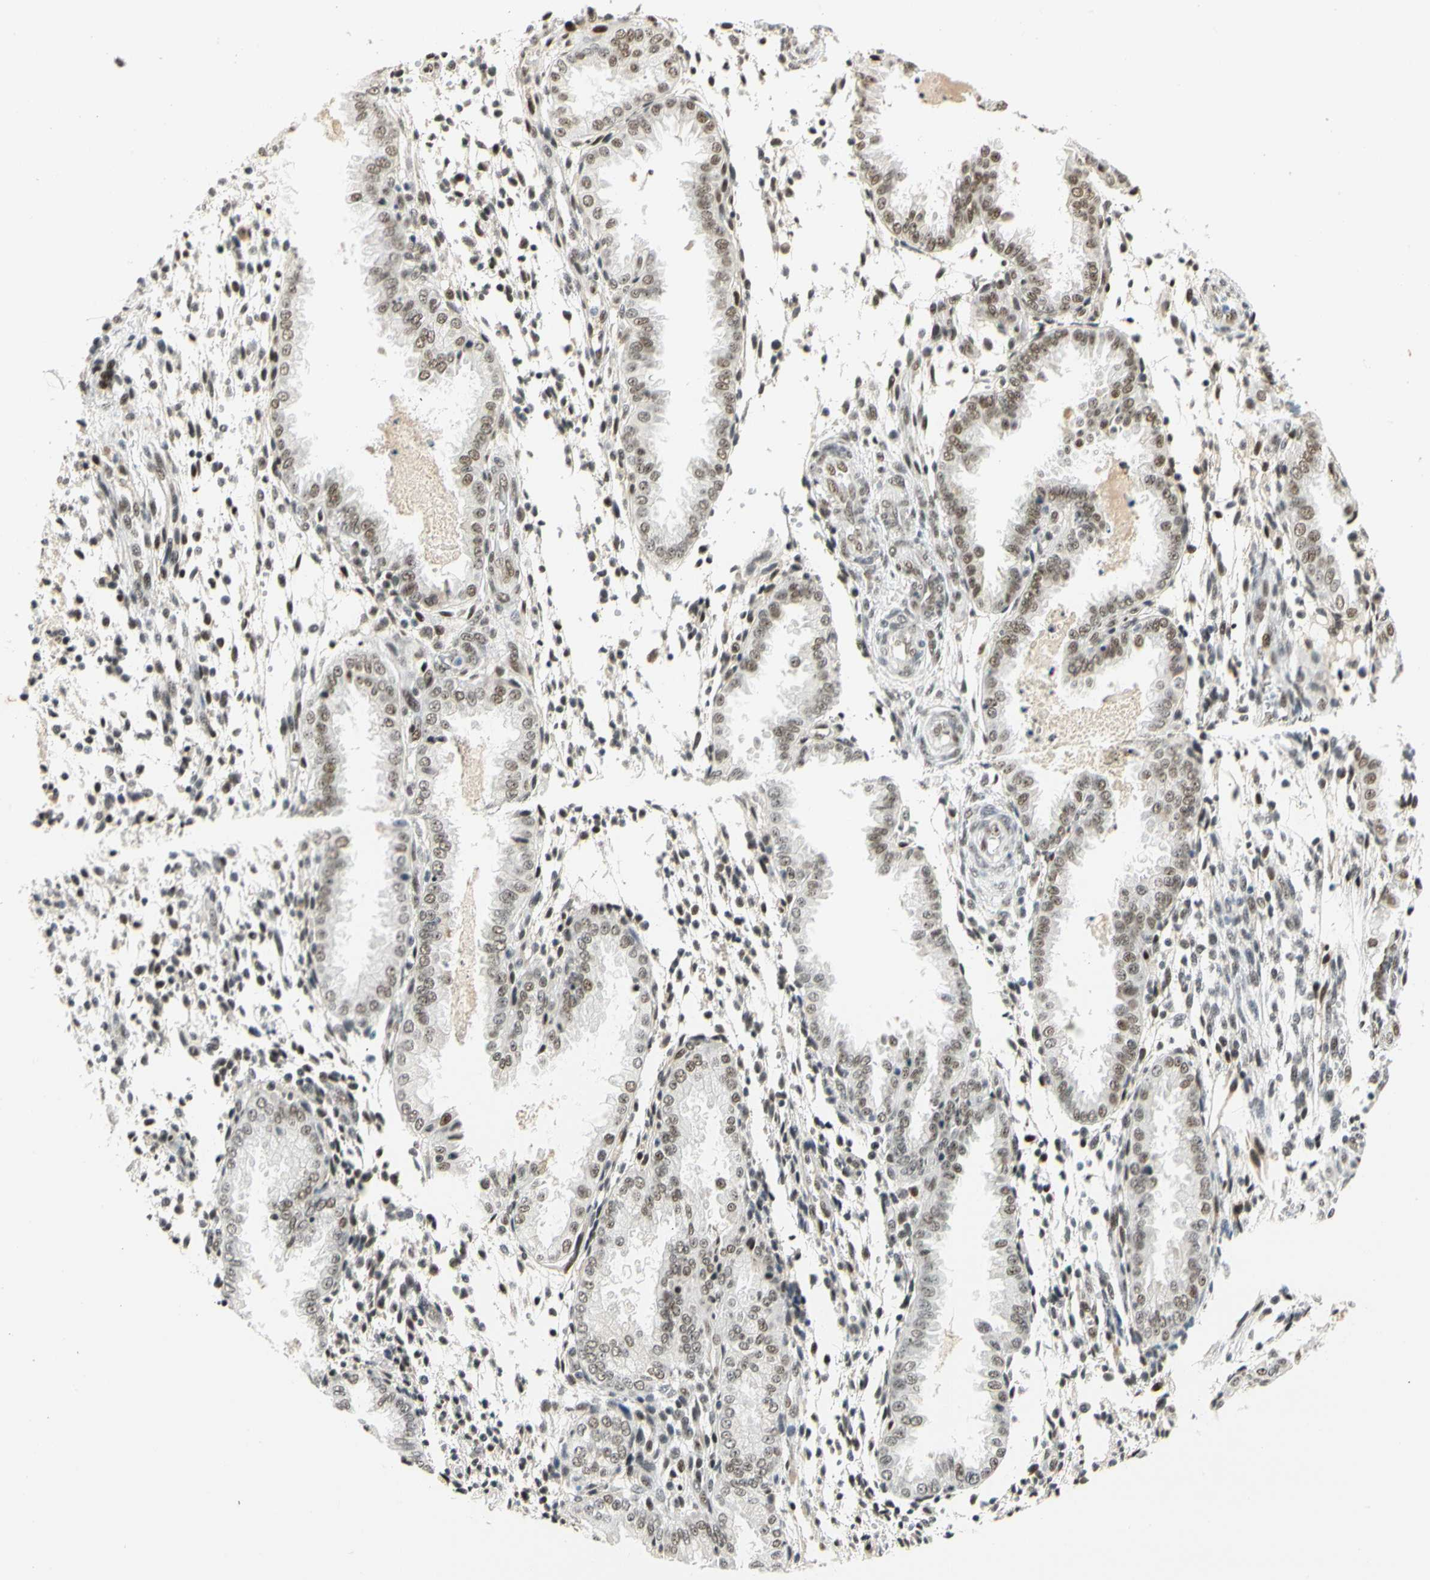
{"staining": {"intensity": "moderate", "quantity": ">75%", "location": "nuclear"}, "tissue": "endometrium", "cell_type": "Cells in endometrial stroma", "image_type": "normal", "snomed": [{"axis": "morphology", "description": "Normal tissue, NOS"}, {"axis": "topography", "description": "Endometrium"}], "caption": "Immunohistochemistry (IHC) image of benign endometrium: human endometrium stained using immunohistochemistry (IHC) shows medium levels of moderate protein expression localized specifically in the nuclear of cells in endometrial stroma, appearing as a nuclear brown color.", "gene": "ZSCAN16", "patient": {"sex": "female", "age": 33}}